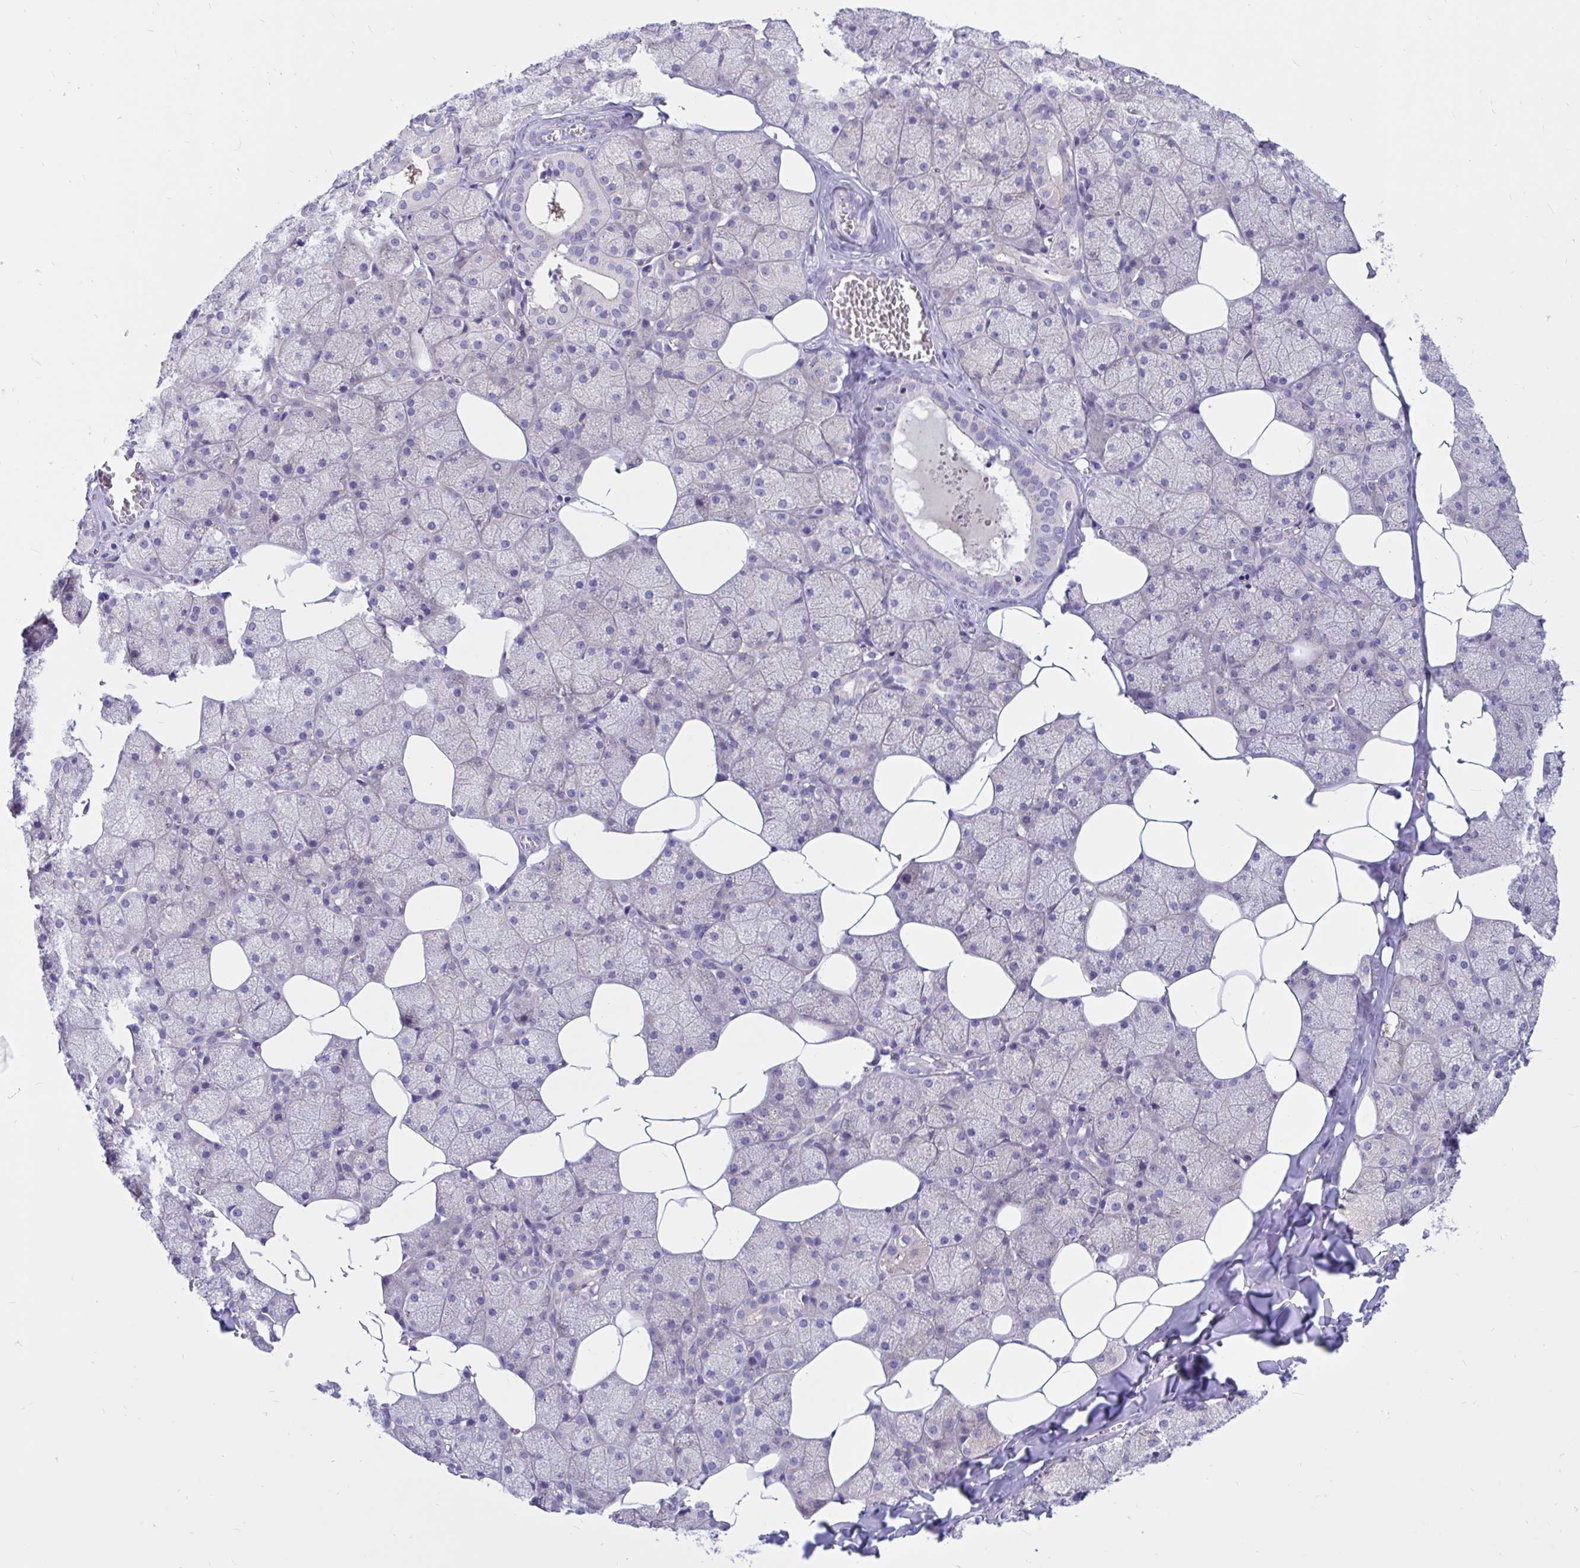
{"staining": {"intensity": "weak", "quantity": "<25%", "location": "cytoplasmic/membranous"}, "tissue": "salivary gland", "cell_type": "Glandular cells", "image_type": "normal", "snomed": [{"axis": "morphology", "description": "Normal tissue, NOS"}, {"axis": "topography", "description": "Salivary gland"}, {"axis": "topography", "description": "Peripheral nerve tissue"}], "caption": "This is a image of IHC staining of unremarkable salivary gland, which shows no expression in glandular cells. Nuclei are stained in blue.", "gene": "RNASE3", "patient": {"sex": "male", "age": 38}}